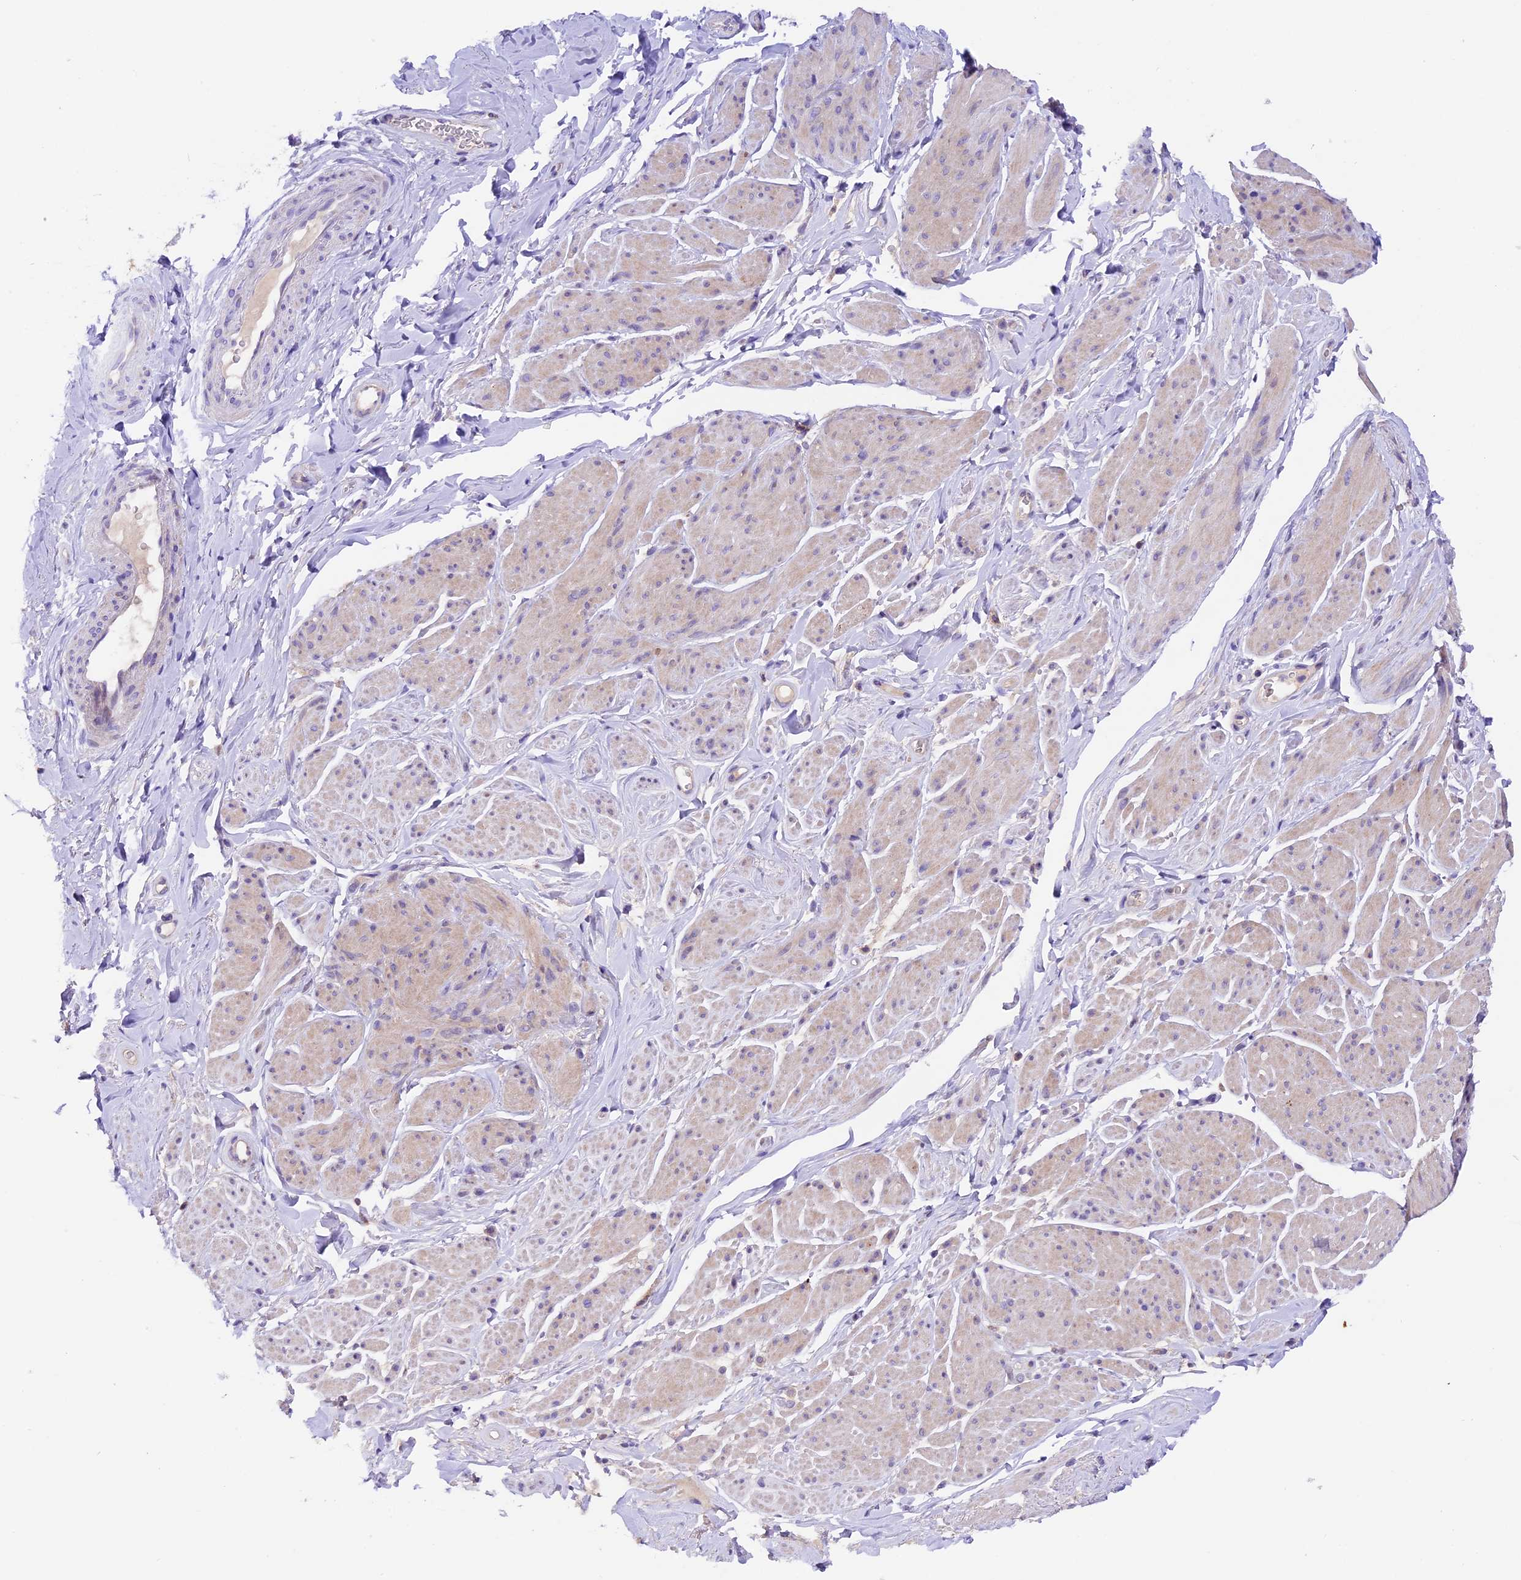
{"staining": {"intensity": "weak", "quantity": "<25%", "location": "cytoplasmic/membranous"}, "tissue": "smooth muscle", "cell_type": "Smooth muscle cells", "image_type": "normal", "snomed": [{"axis": "morphology", "description": "Normal tissue, NOS"}, {"axis": "topography", "description": "Smooth muscle"}, {"axis": "topography", "description": "Peripheral nerve tissue"}], "caption": "There is no significant positivity in smooth muscle cells of smooth muscle. Nuclei are stained in blue.", "gene": "DDX28", "patient": {"sex": "male", "age": 69}}